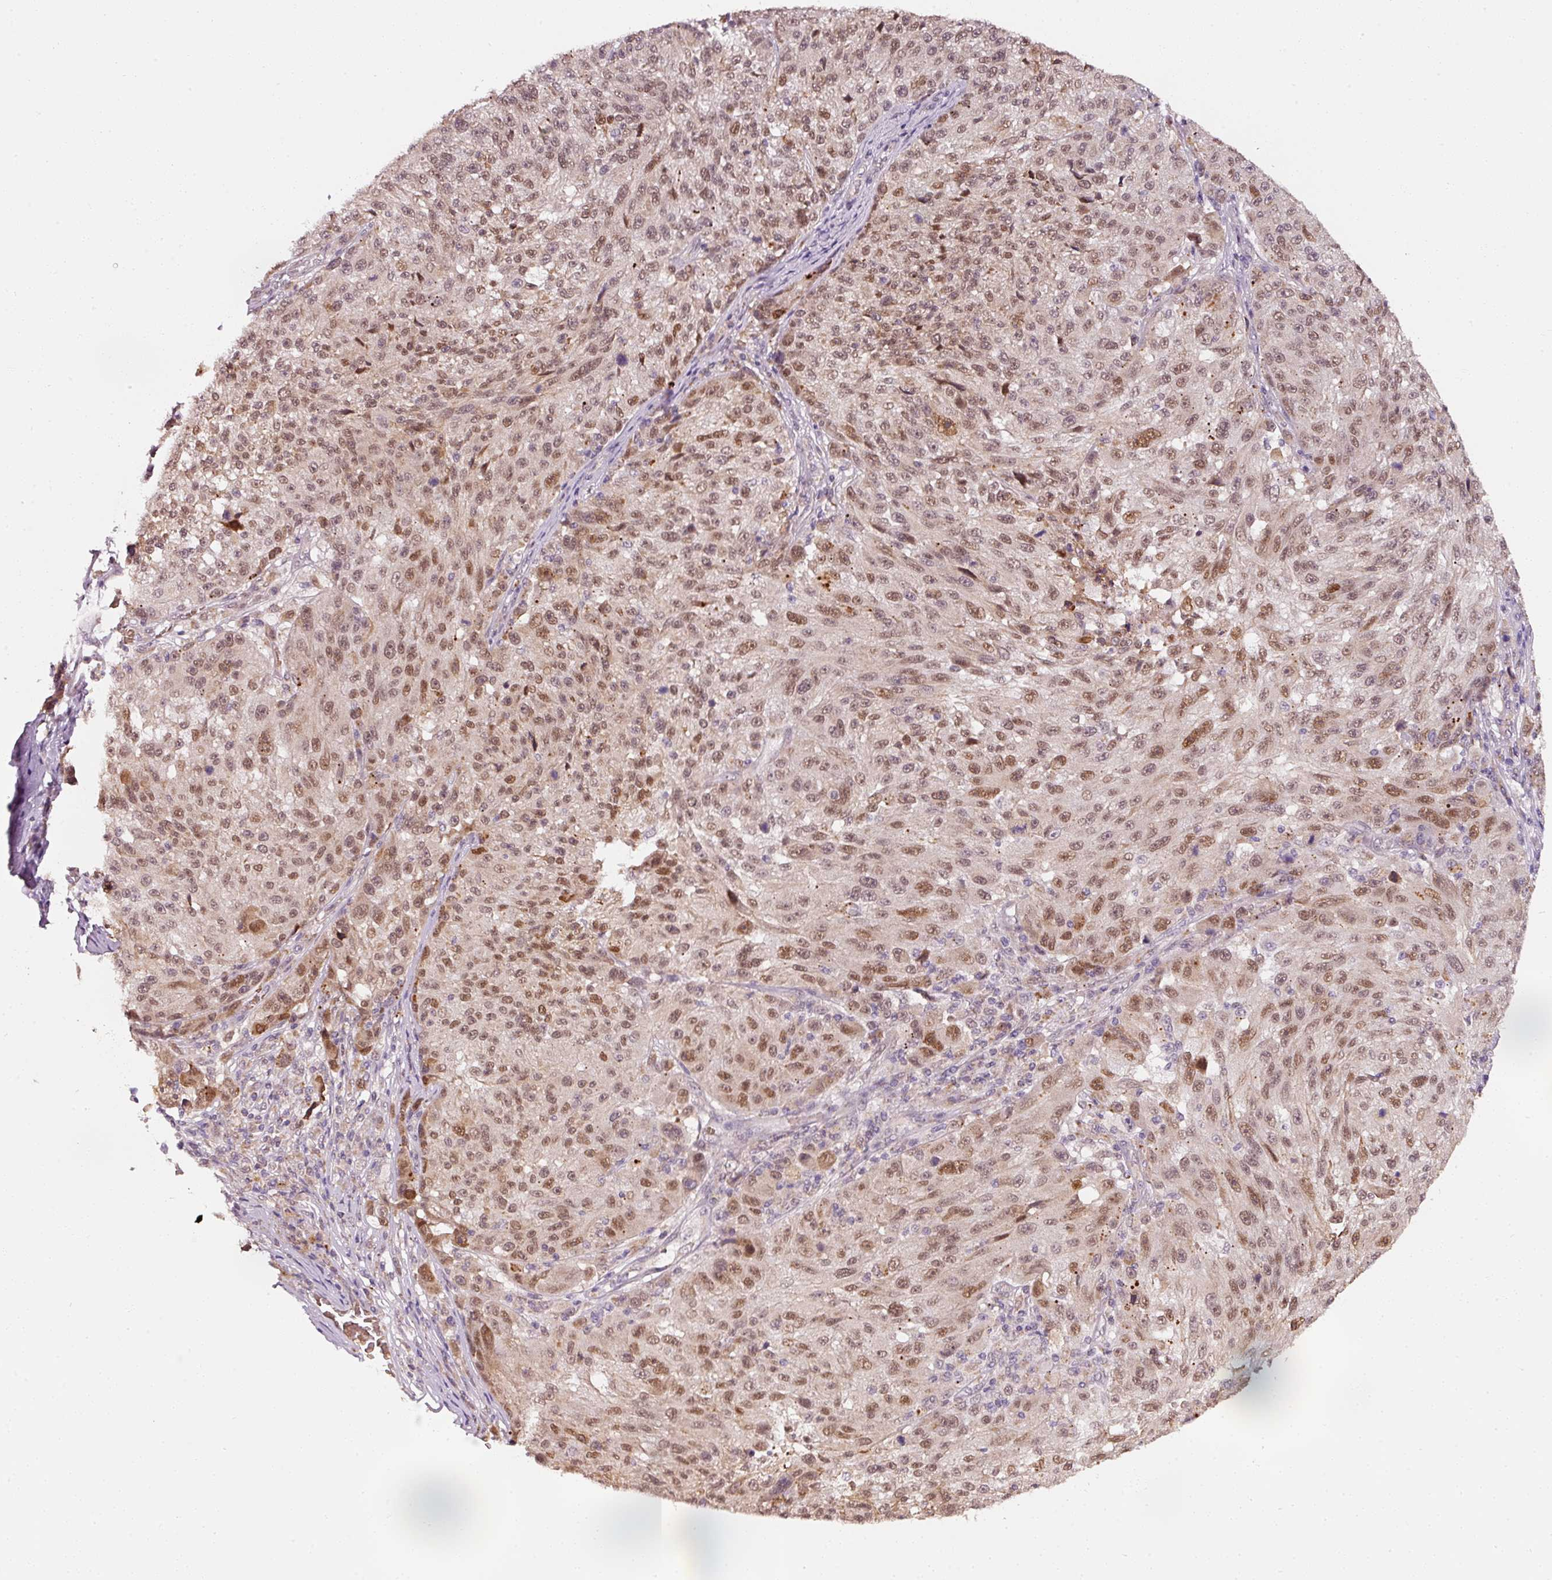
{"staining": {"intensity": "moderate", "quantity": ">75%", "location": "nuclear"}, "tissue": "melanoma", "cell_type": "Tumor cells", "image_type": "cancer", "snomed": [{"axis": "morphology", "description": "Malignant melanoma, NOS"}, {"axis": "topography", "description": "Skin"}], "caption": "Immunohistochemical staining of human melanoma reveals moderate nuclear protein positivity in approximately >75% of tumor cells. The staining was performed using DAB (3,3'-diaminobenzidine) to visualize the protein expression in brown, while the nuclei were stained in blue with hematoxylin (Magnification: 20x).", "gene": "ZNF460", "patient": {"sex": "male", "age": 53}}